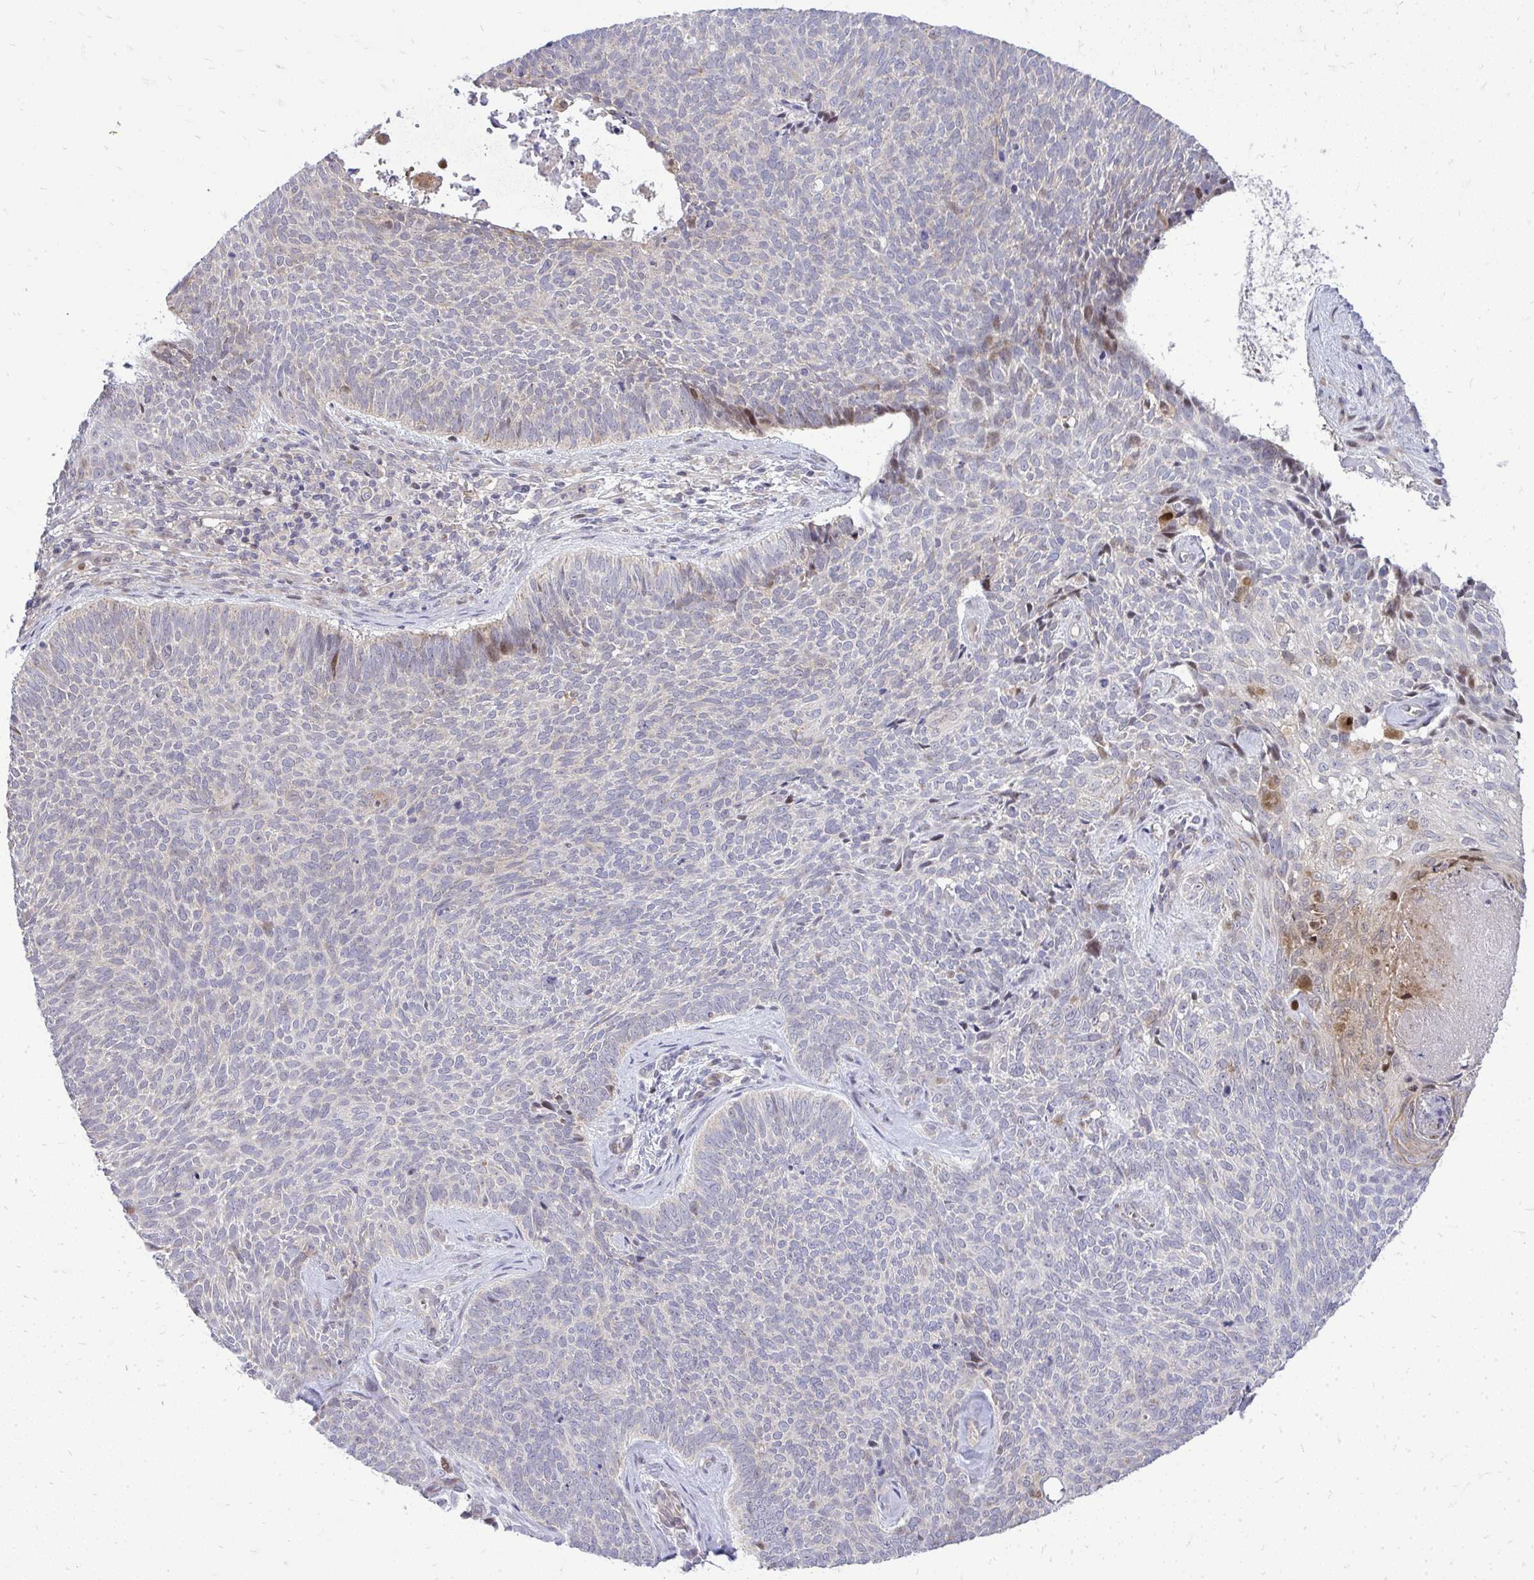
{"staining": {"intensity": "moderate", "quantity": "<25%", "location": "cytoplasmic/membranous"}, "tissue": "skin cancer", "cell_type": "Tumor cells", "image_type": "cancer", "snomed": [{"axis": "morphology", "description": "Basal cell carcinoma"}, {"axis": "topography", "description": "Skin"}], "caption": "Immunohistochemistry of human skin basal cell carcinoma exhibits low levels of moderate cytoplasmic/membranous positivity in approximately <25% of tumor cells.", "gene": "OR8D1", "patient": {"sex": "female", "age": 80}}